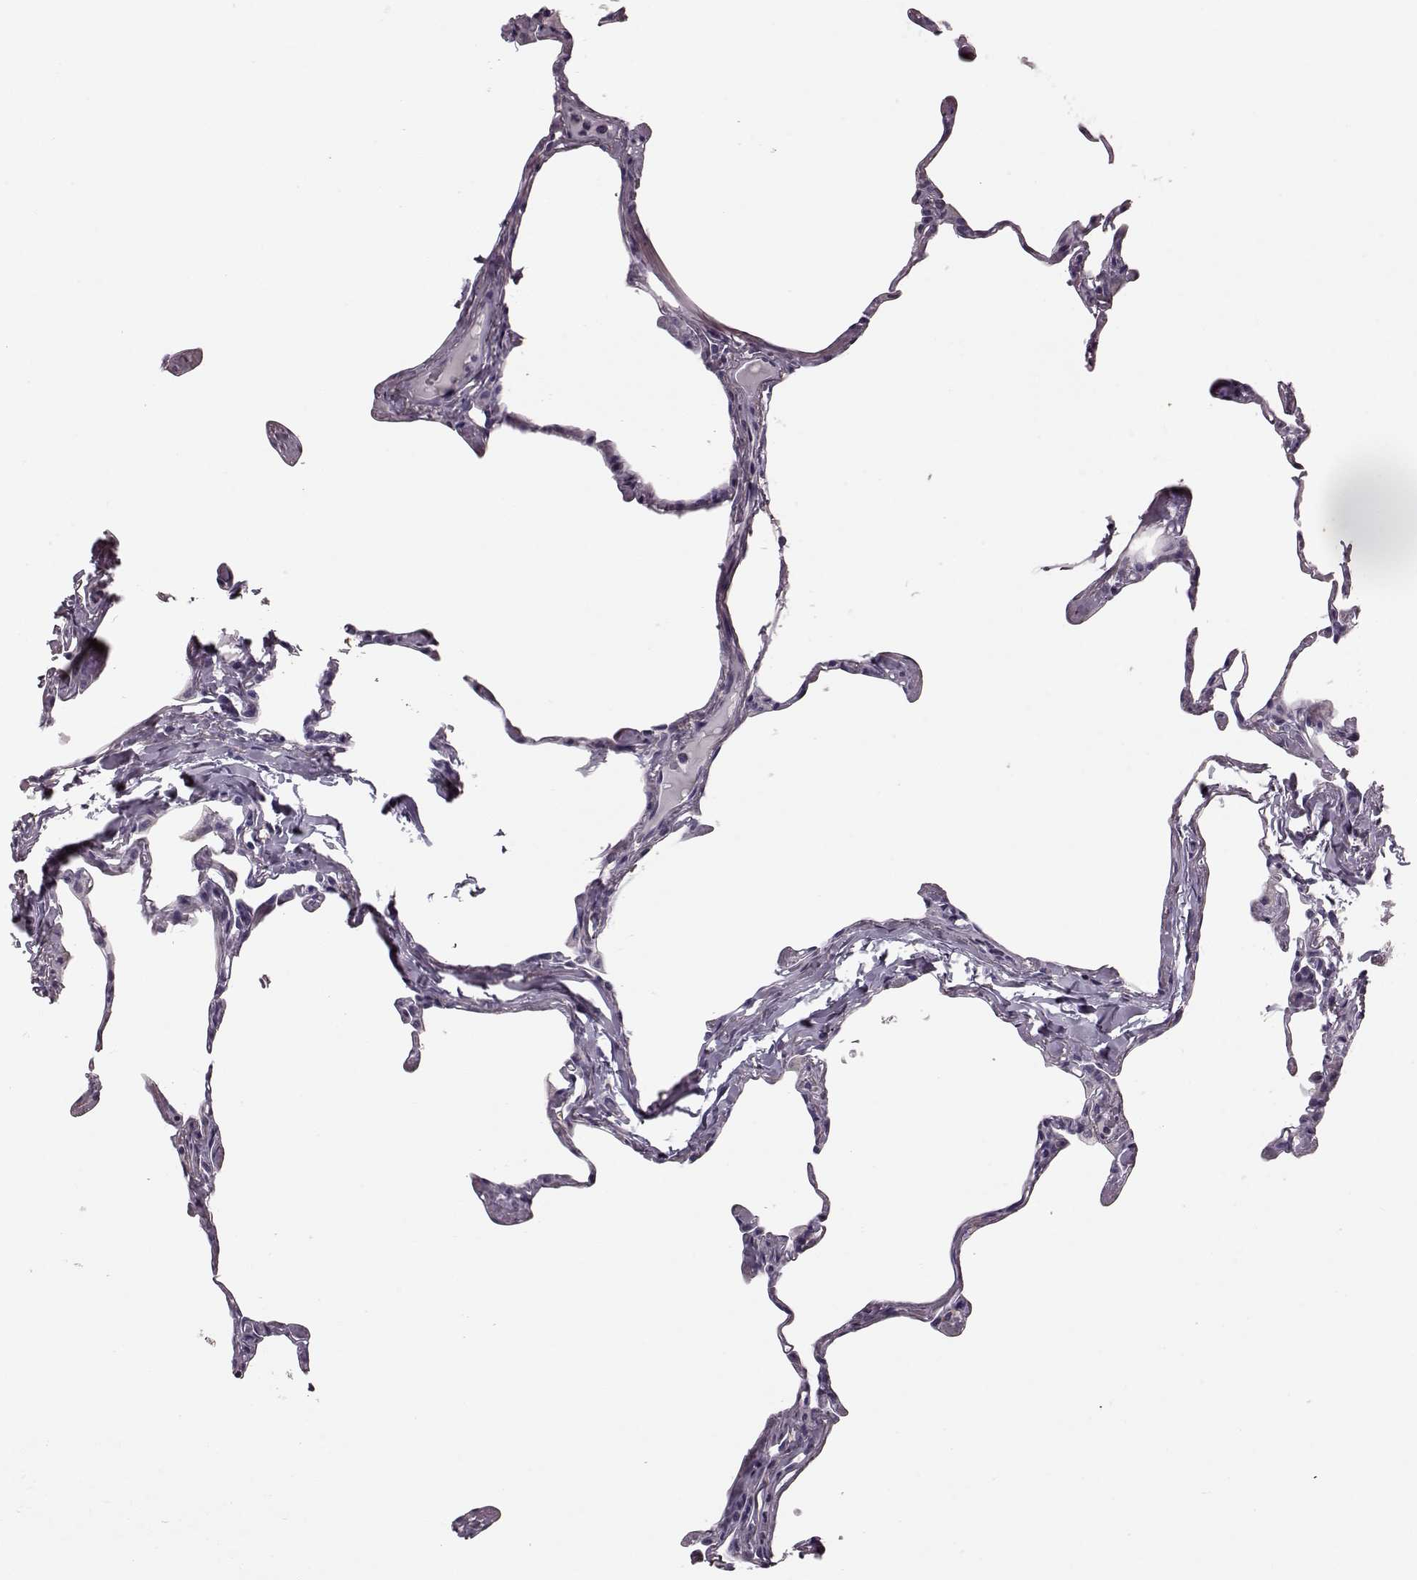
{"staining": {"intensity": "negative", "quantity": "none", "location": "none"}, "tissue": "lung", "cell_type": "Alveolar cells", "image_type": "normal", "snomed": [{"axis": "morphology", "description": "Normal tissue, NOS"}, {"axis": "topography", "description": "Lung"}], "caption": "A photomicrograph of lung stained for a protein shows no brown staining in alveolar cells.", "gene": "CST7", "patient": {"sex": "male", "age": 65}}